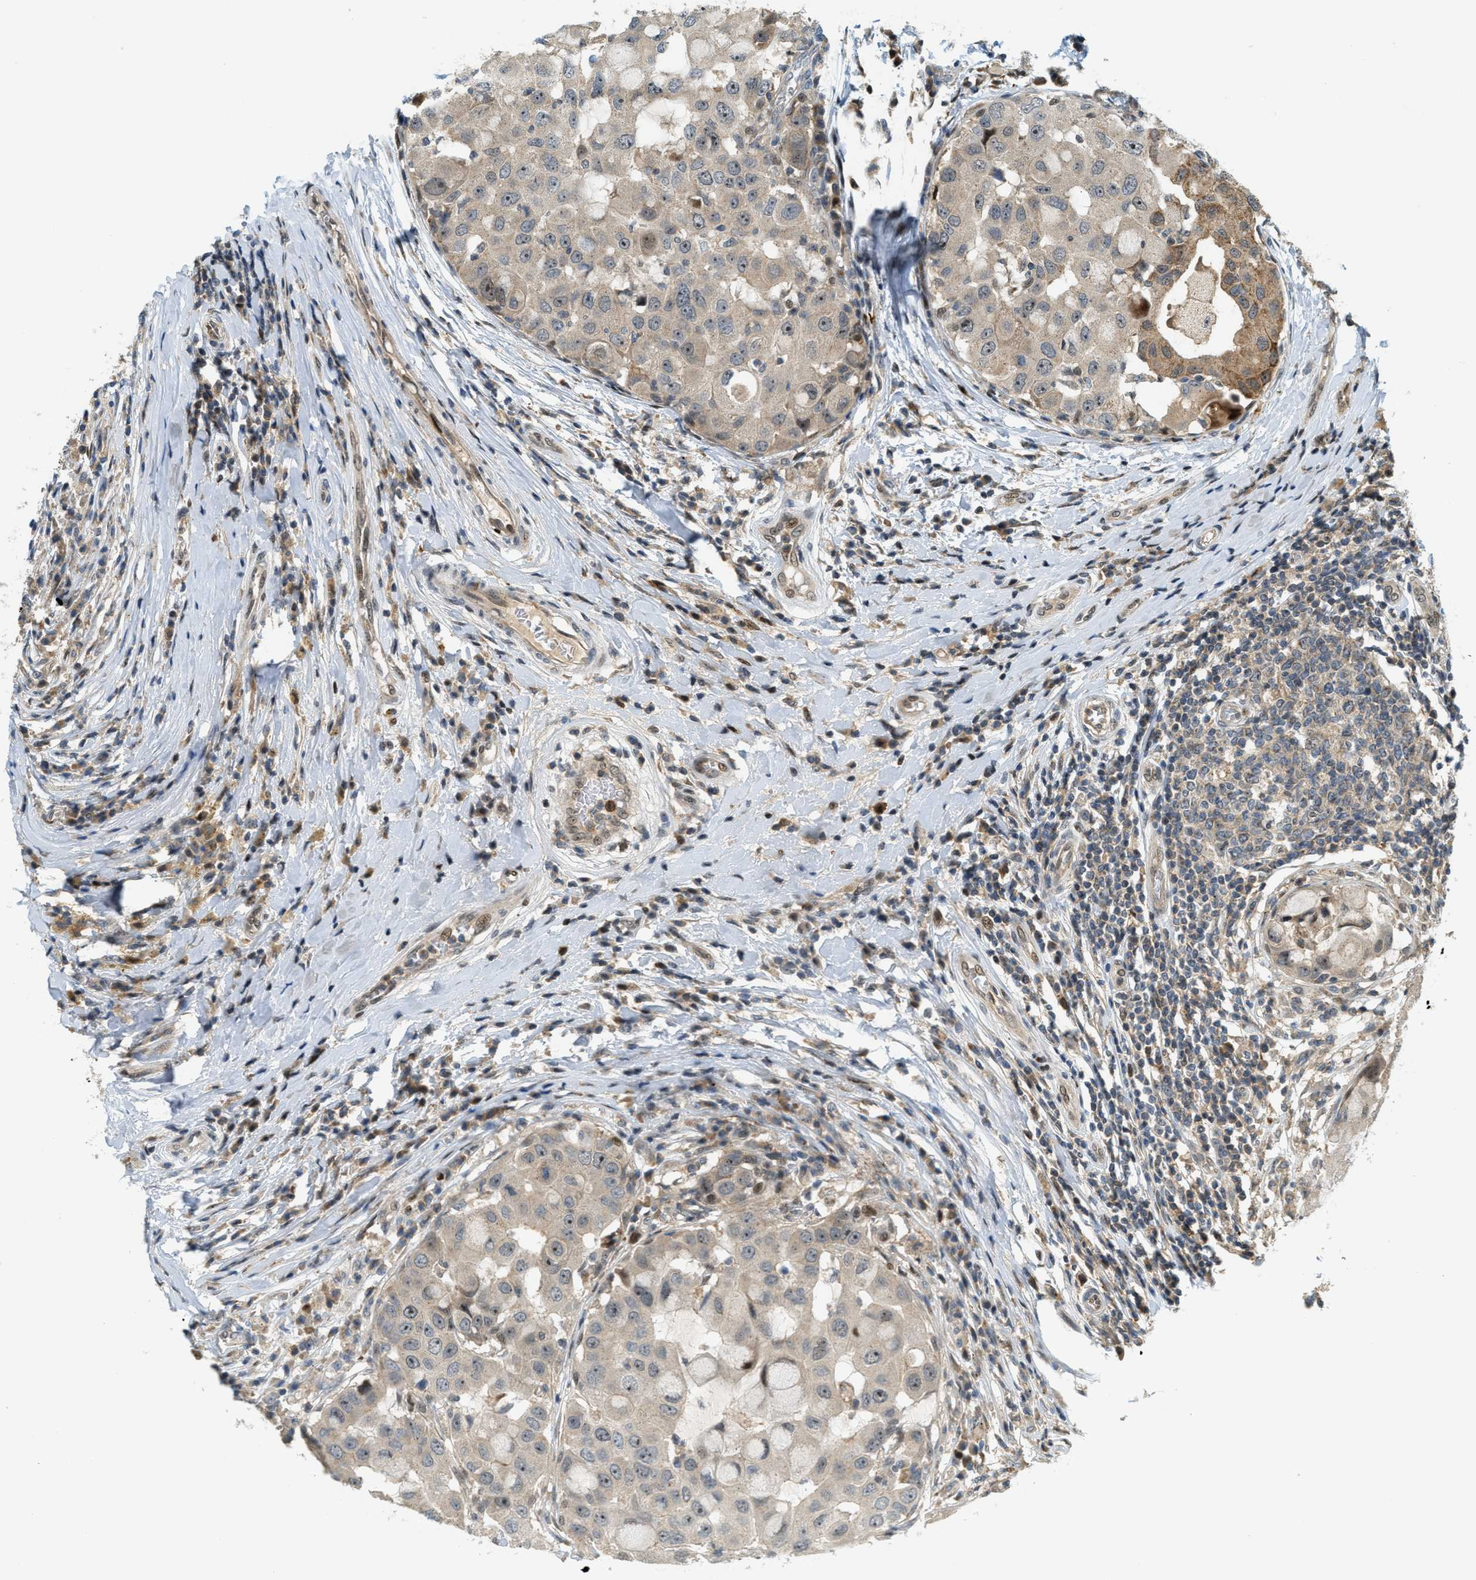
{"staining": {"intensity": "moderate", "quantity": "25%-75%", "location": "cytoplasmic/membranous,nuclear"}, "tissue": "breast cancer", "cell_type": "Tumor cells", "image_type": "cancer", "snomed": [{"axis": "morphology", "description": "Duct carcinoma"}, {"axis": "topography", "description": "Breast"}], "caption": "A histopathology image showing moderate cytoplasmic/membranous and nuclear positivity in approximately 25%-75% of tumor cells in intraductal carcinoma (breast), as visualized by brown immunohistochemical staining.", "gene": "TRAPPC14", "patient": {"sex": "female", "age": 27}}